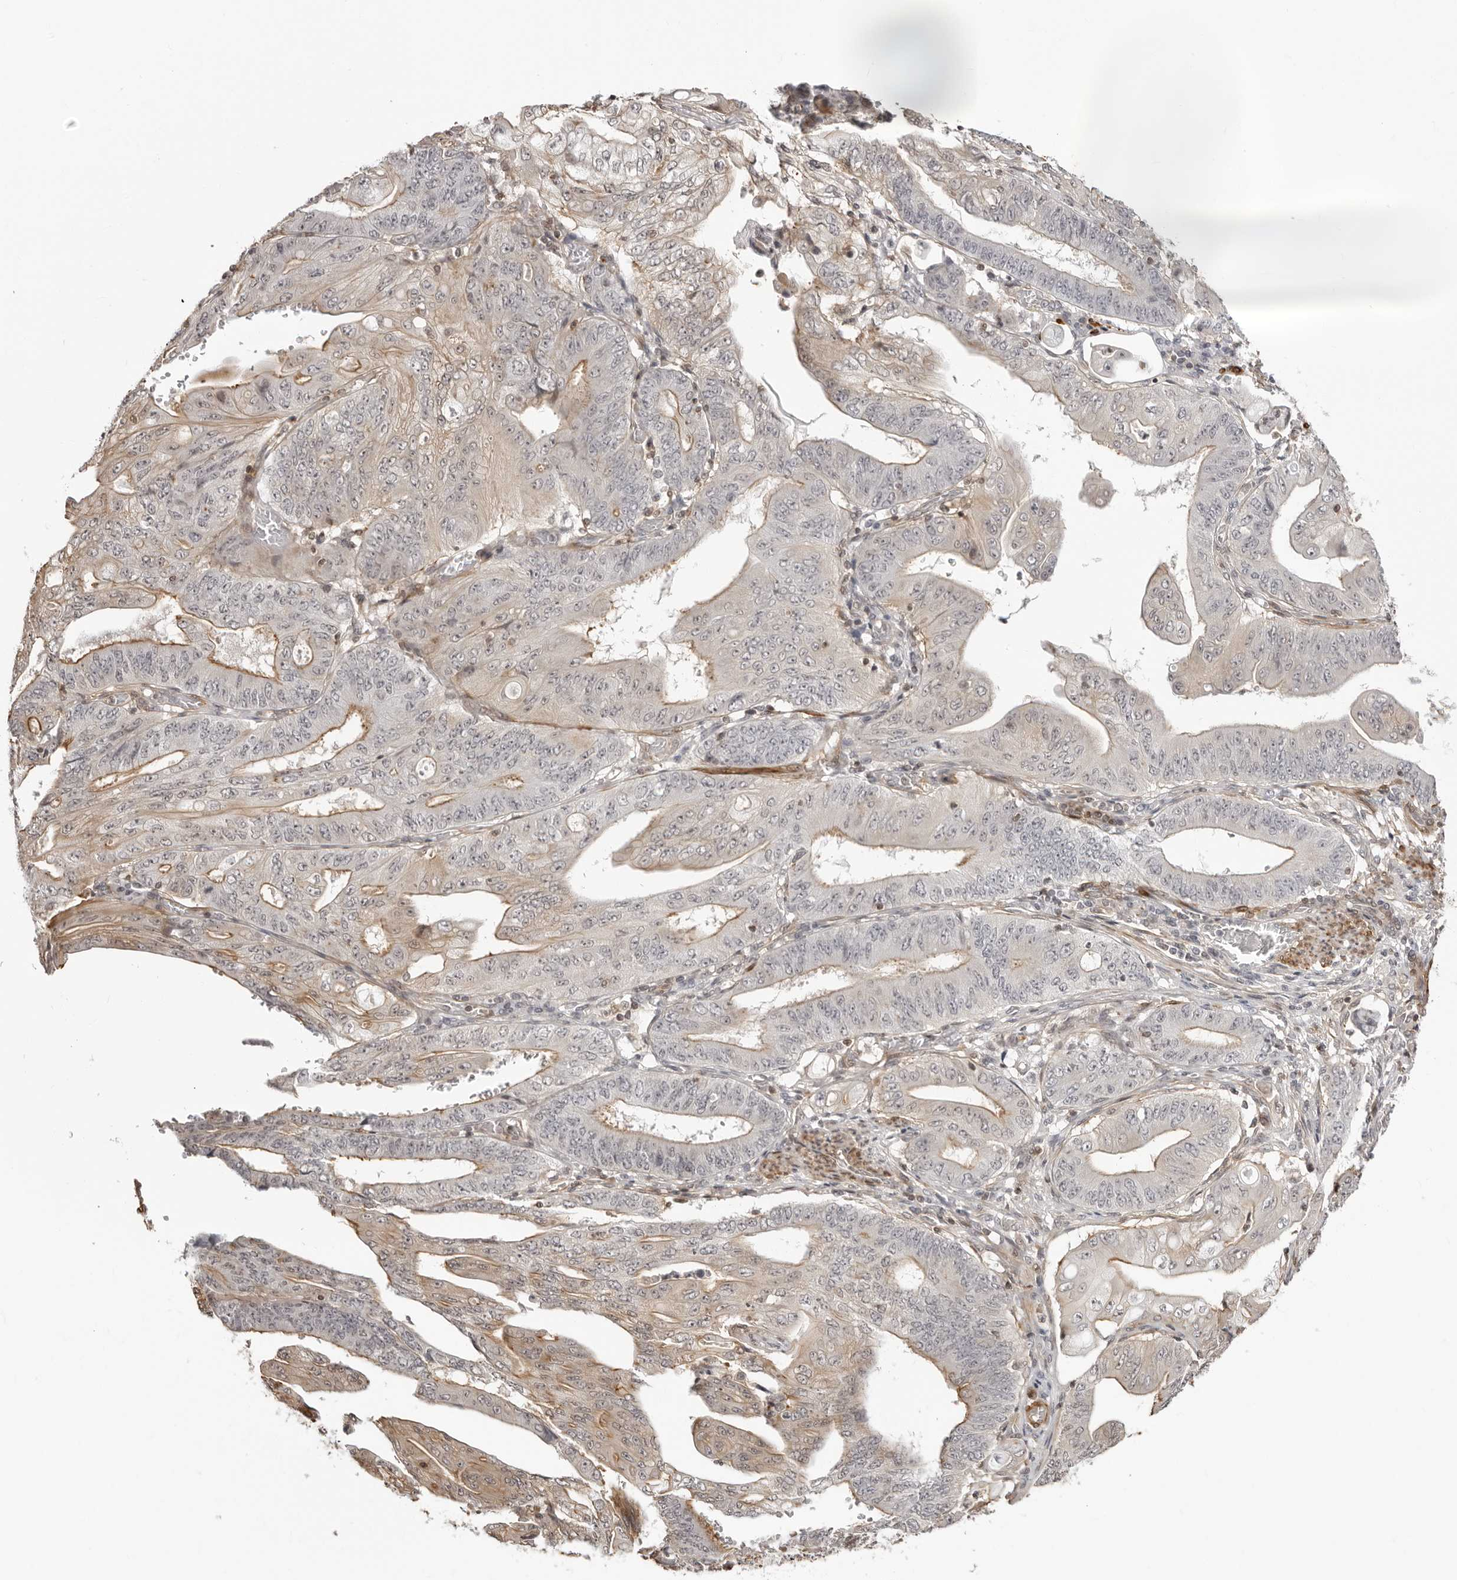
{"staining": {"intensity": "weak", "quantity": "25%-75%", "location": "cytoplasmic/membranous"}, "tissue": "stomach cancer", "cell_type": "Tumor cells", "image_type": "cancer", "snomed": [{"axis": "morphology", "description": "Adenocarcinoma, NOS"}, {"axis": "topography", "description": "Stomach"}], "caption": "Adenocarcinoma (stomach) stained with DAB immunohistochemistry (IHC) reveals low levels of weak cytoplasmic/membranous staining in about 25%-75% of tumor cells.", "gene": "UNK", "patient": {"sex": "female", "age": 73}}